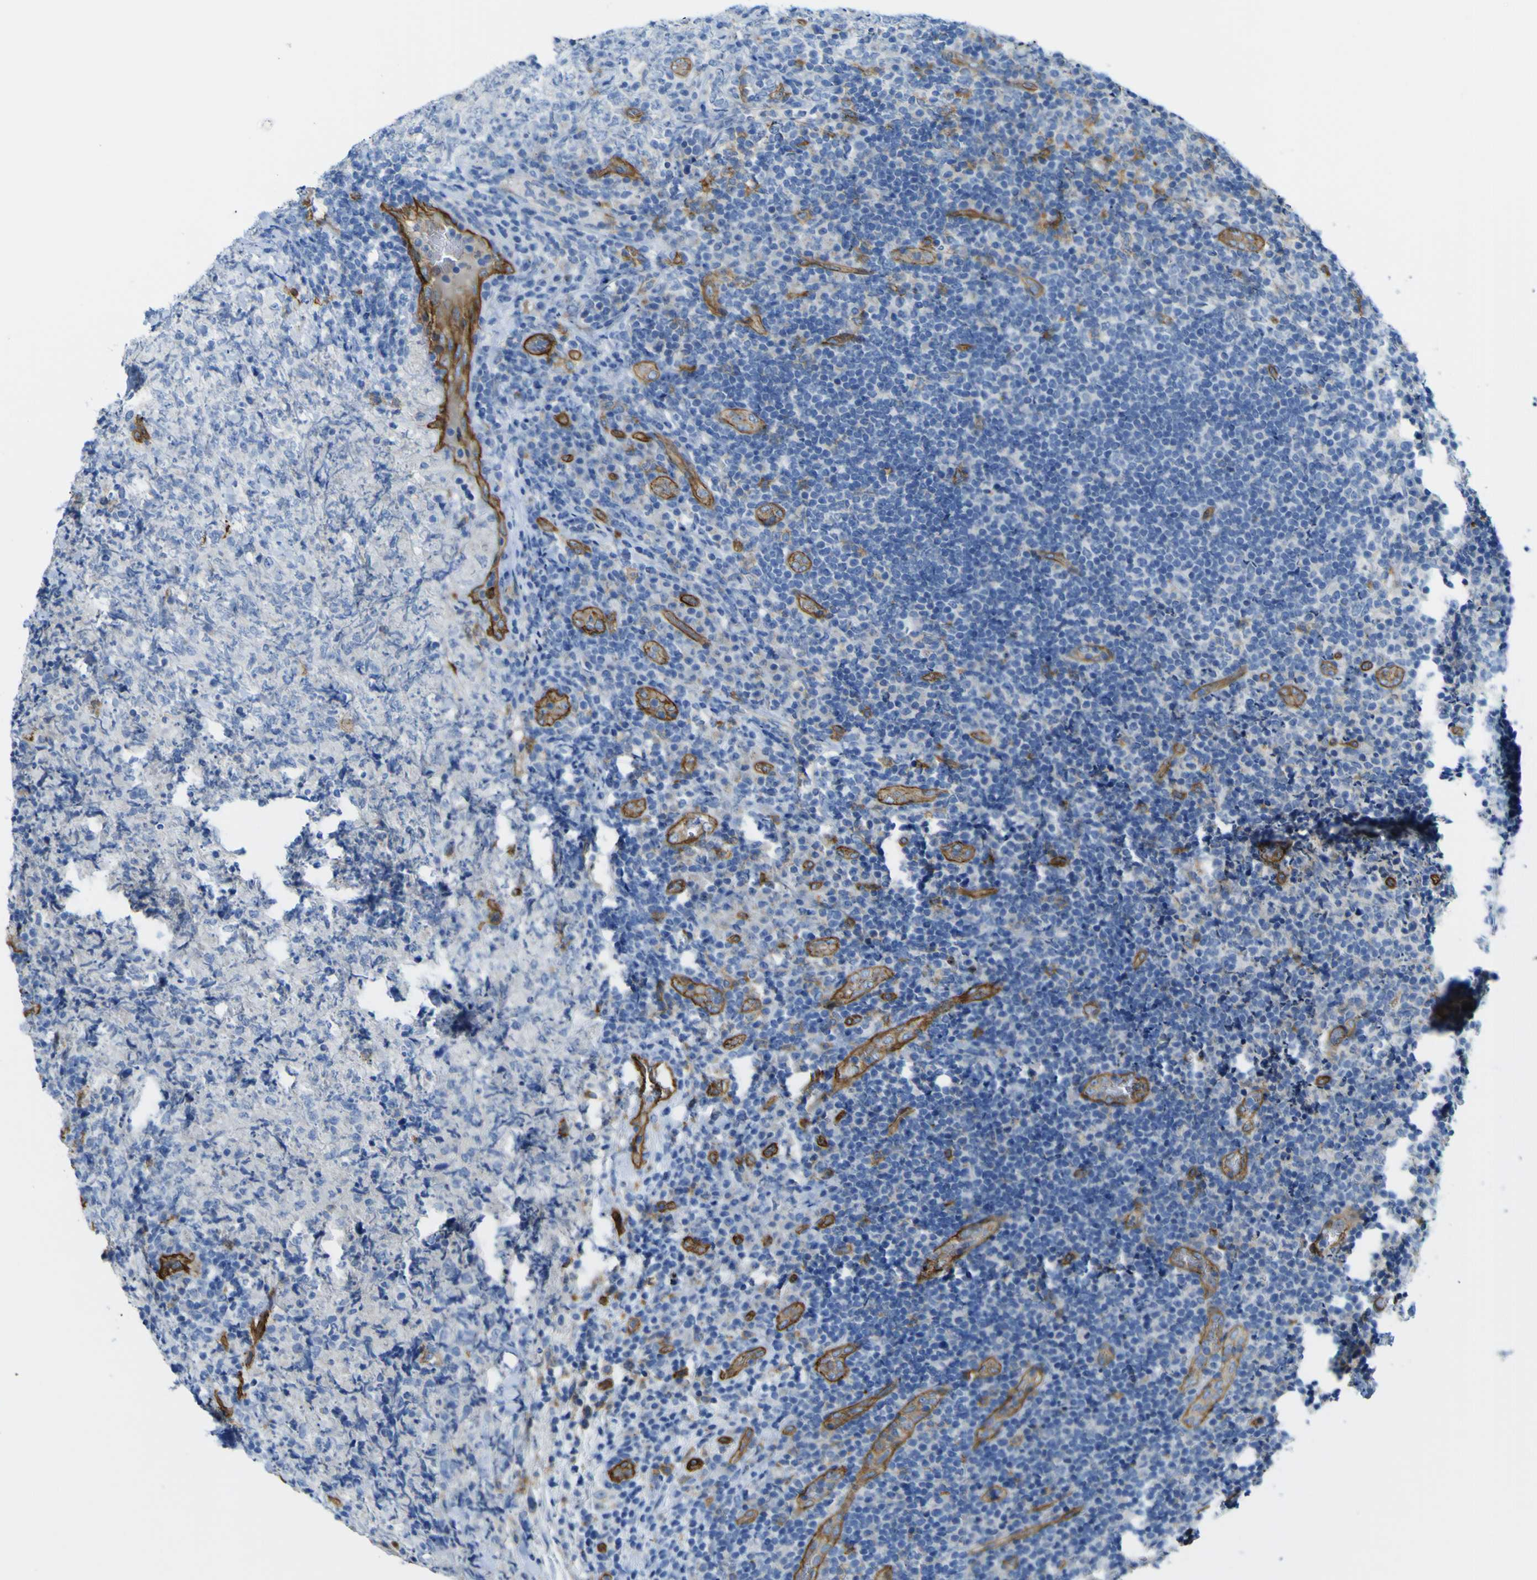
{"staining": {"intensity": "negative", "quantity": "none", "location": "none"}, "tissue": "lymphoma", "cell_type": "Tumor cells", "image_type": "cancer", "snomed": [{"axis": "morphology", "description": "Malignant lymphoma, non-Hodgkin's type, High grade"}, {"axis": "topography", "description": "Tonsil"}], "caption": "The micrograph shows no significant positivity in tumor cells of malignant lymphoma, non-Hodgkin's type (high-grade).", "gene": "CD93", "patient": {"sex": "female", "age": 36}}